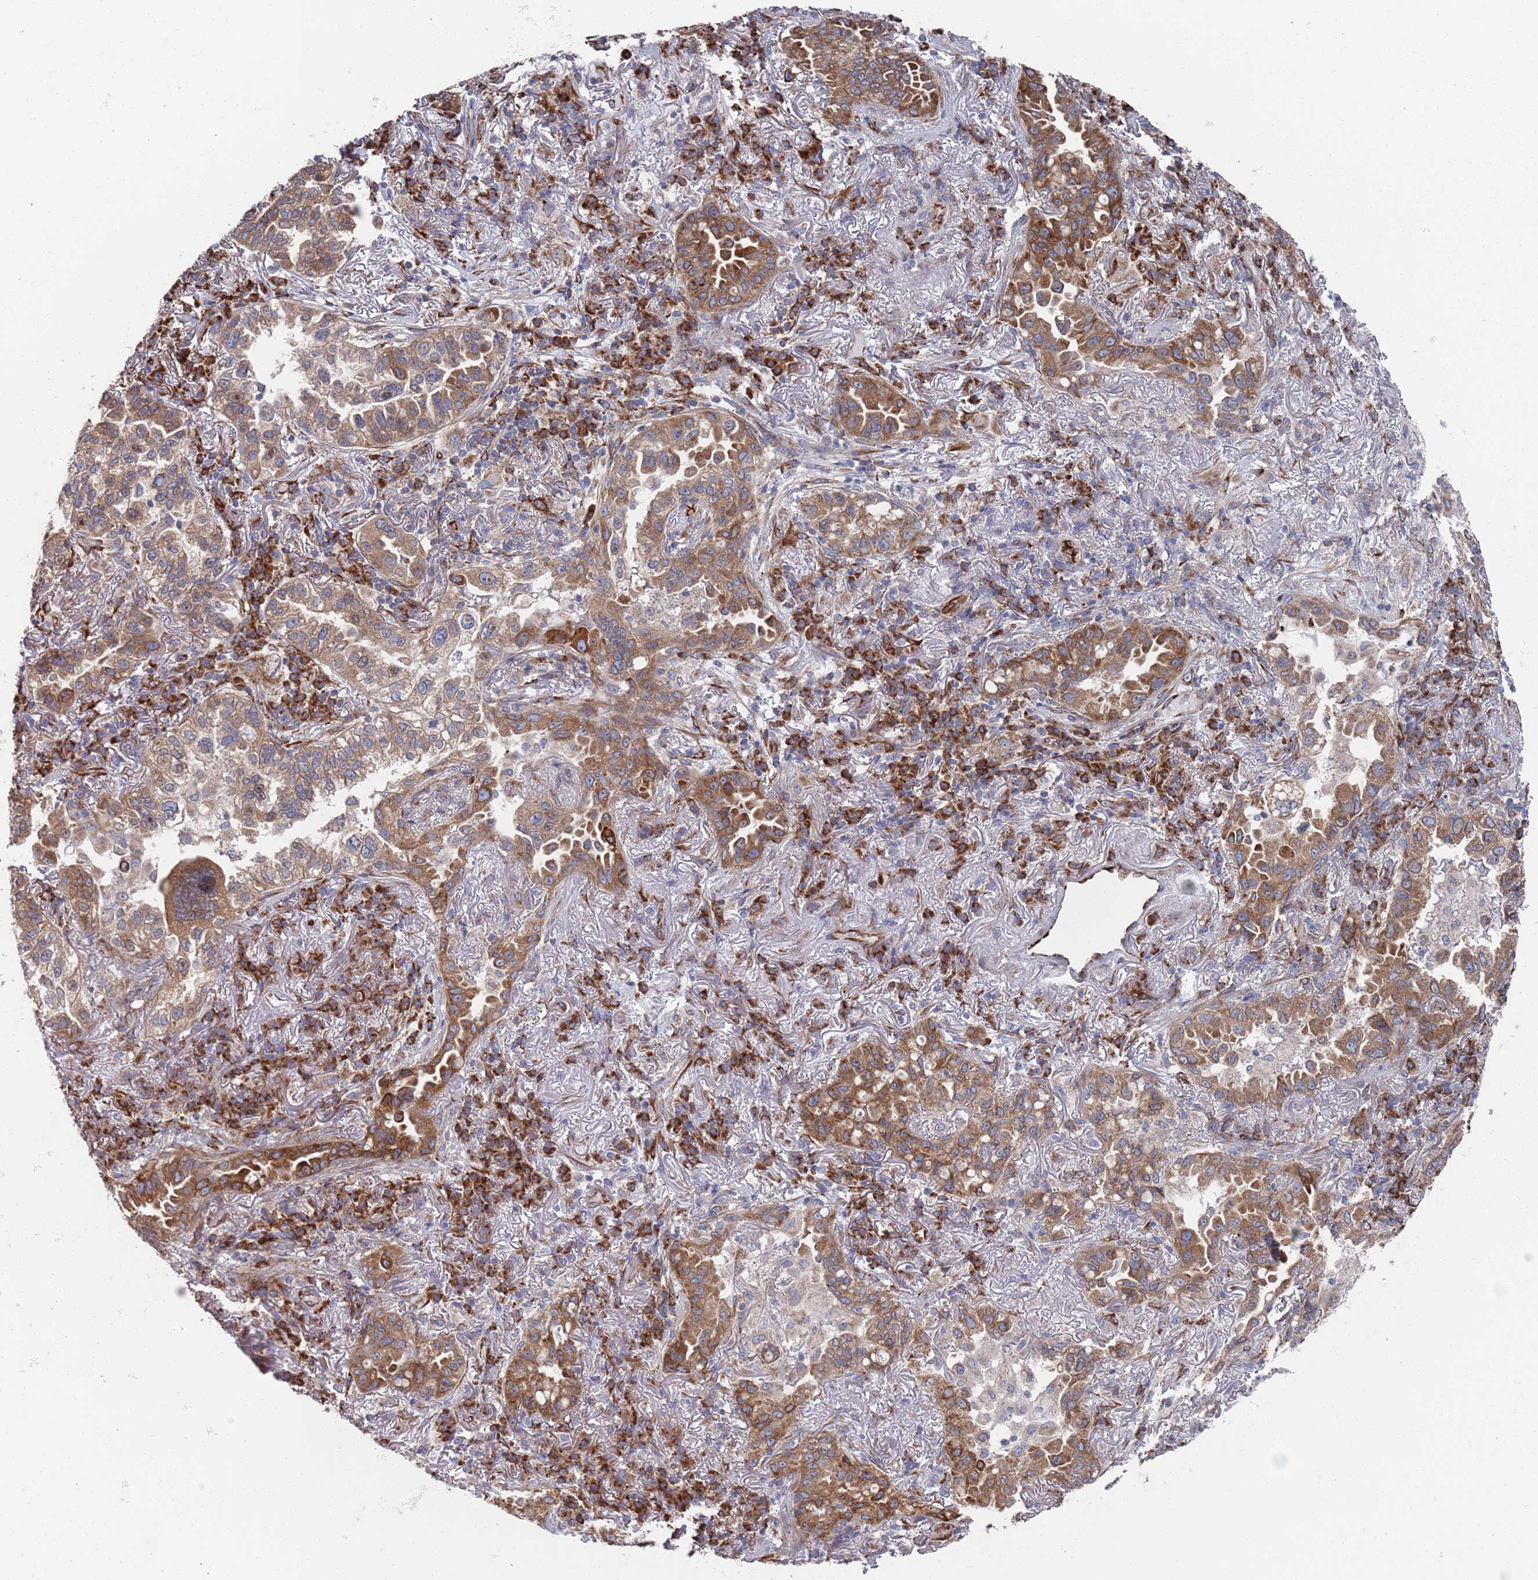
{"staining": {"intensity": "moderate", "quantity": ">75%", "location": "cytoplasmic/membranous"}, "tissue": "lung cancer", "cell_type": "Tumor cells", "image_type": "cancer", "snomed": [{"axis": "morphology", "description": "Adenocarcinoma, NOS"}, {"axis": "topography", "description": "Lung"}], "caption": "A brown stain highlights moderate cytoplasmic/membranous expression of a protein in lung cancer tumor cells.", "gene": "CCDC106", "patient": {"sex": "female", "age": 69}}